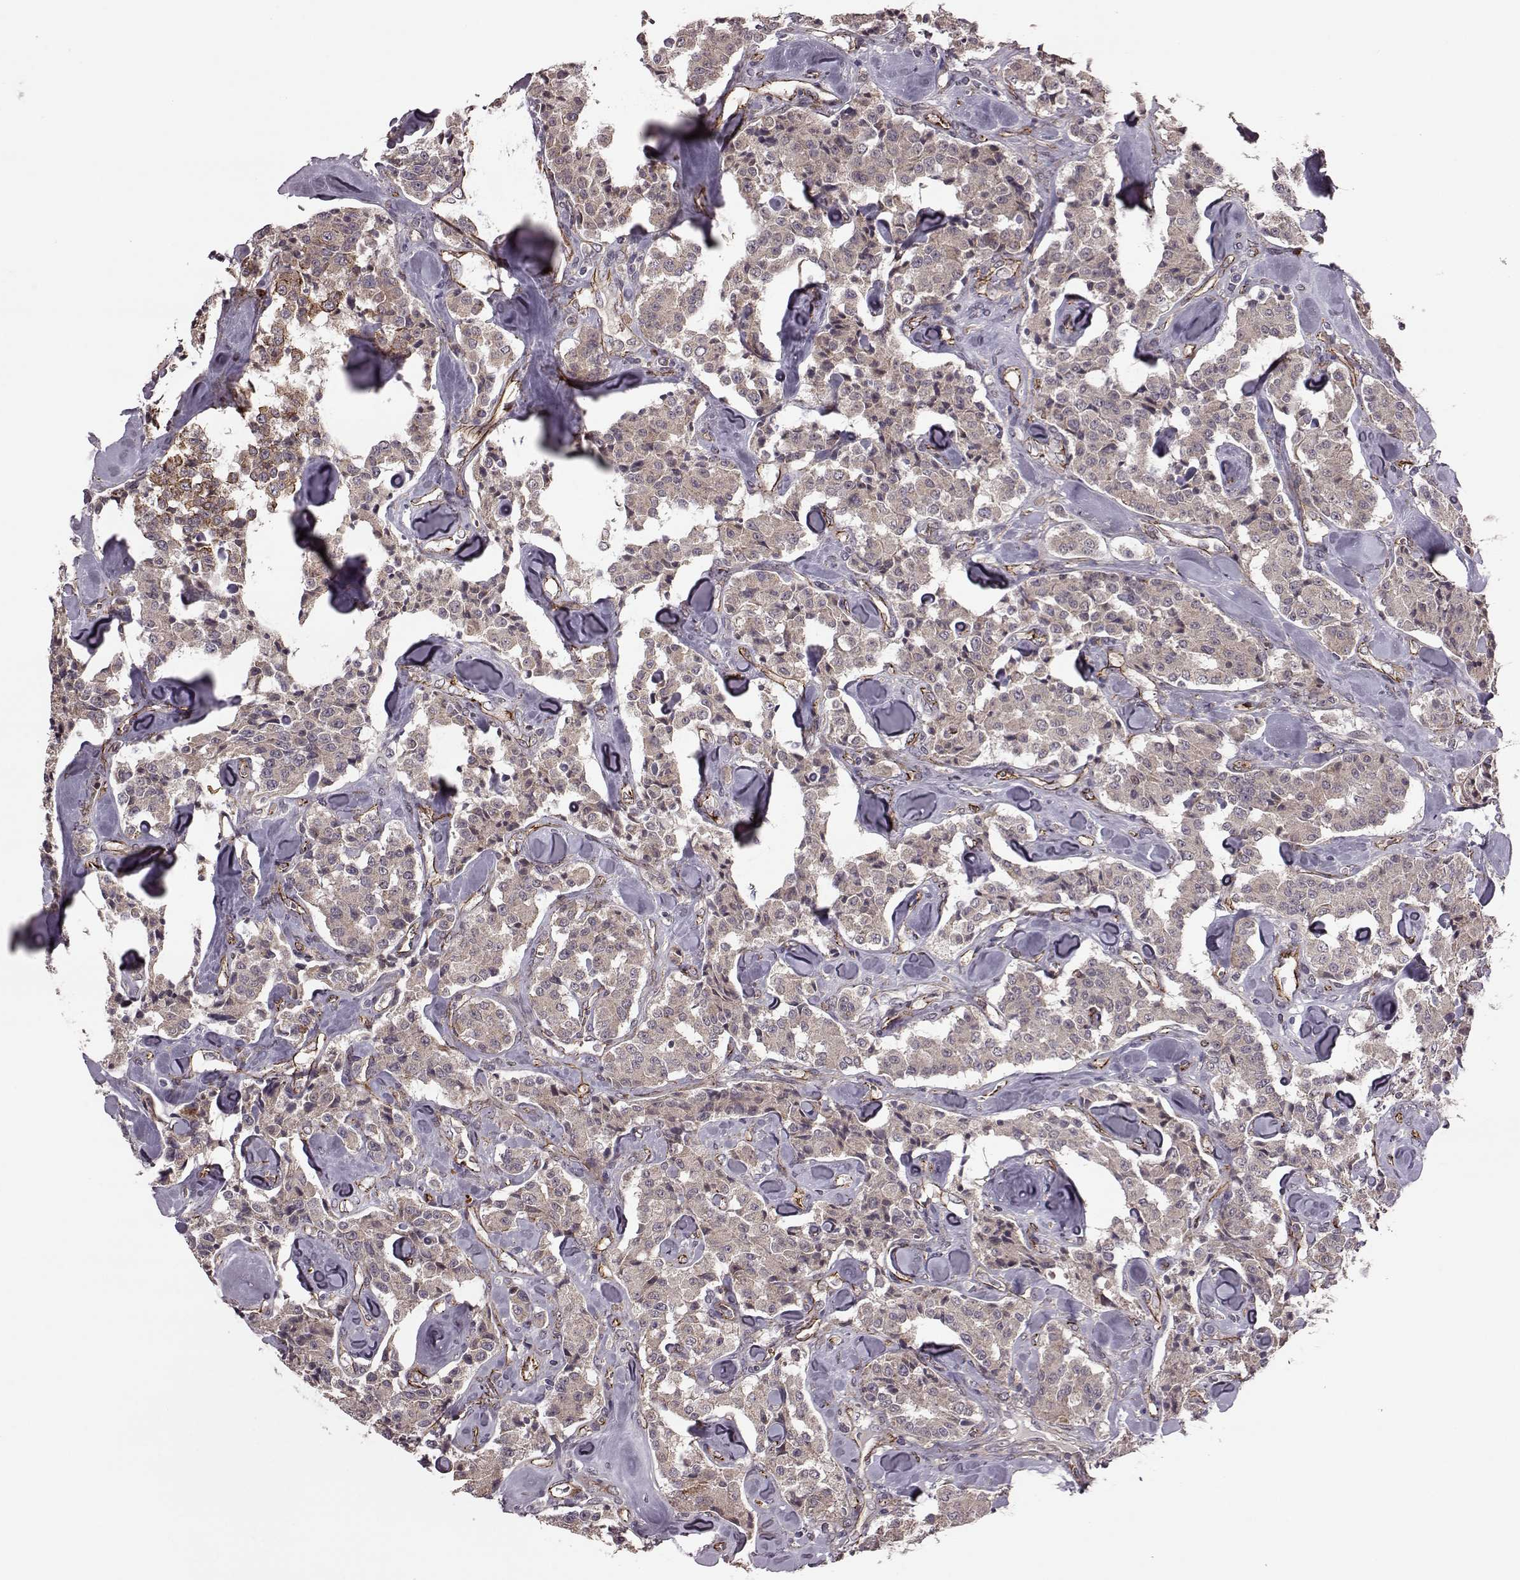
{"staining": {"intensity": "strong", "quantity": "<25%", "location": "cytoplasmic/membranous"}, "tissue": "carcinoid", "cell_type": "Tumor cells", "image_type": "cancer", "snomed": [{"axis": "morphology", "description": "Carcinoid, malignant, NOS"}, {"axis": "topography", "description": "Pancreas"}], "caption": "Immunohistochemistry (IHC) of malignant carcinoid reveals medium levels of strong cytoplasmic/membranous staining in about <25% of tumor cells.", "gene": "SYNPO", "patient": {"sex": "male", "age": 41}}